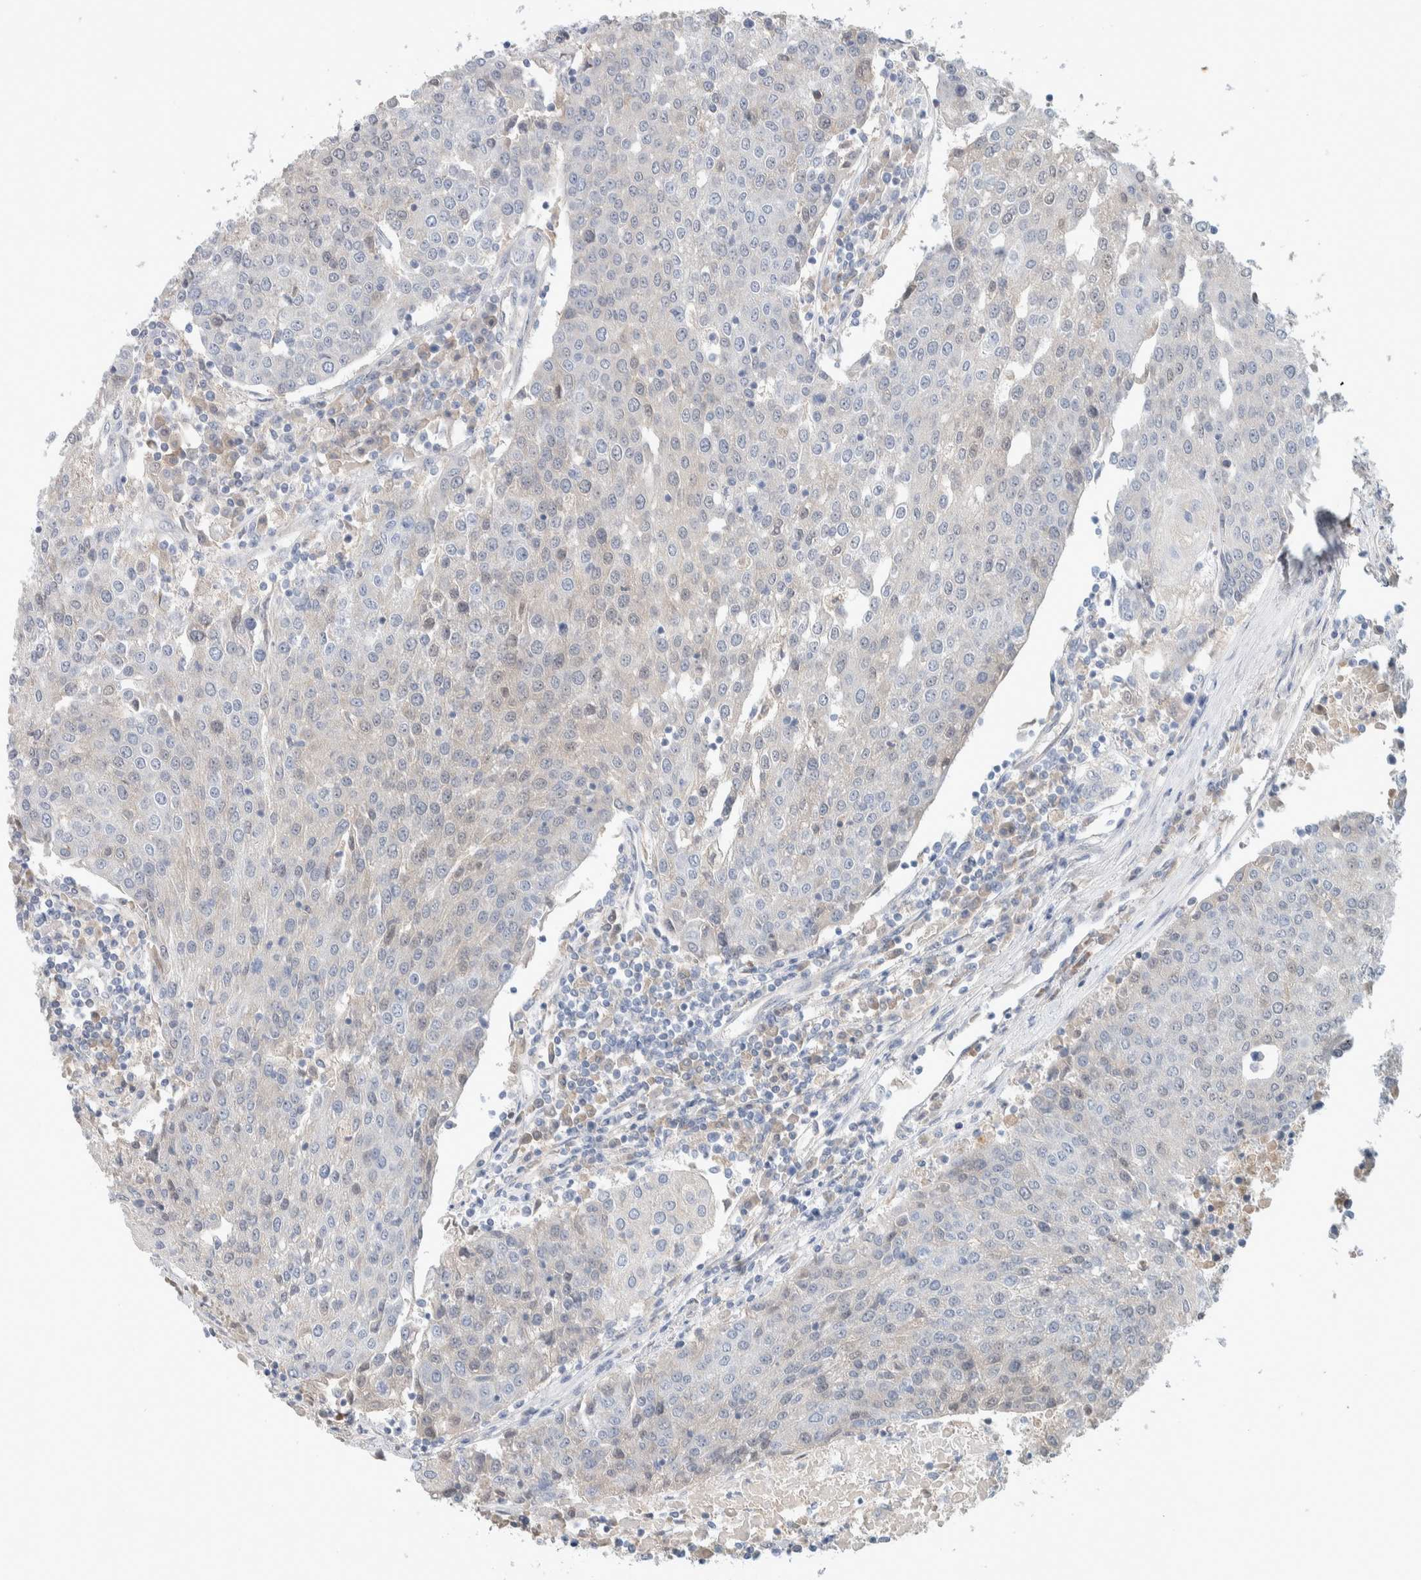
{"staining": {"intensity": "negative", "quantity": "none", "location": "none"}, "tissue": "urothelial cancer", "cell_type": "Tumor cells", "image_type": "cancer", "snomed": [{"axis": "morphology", "description": "Urothelial carcinoma, High grade"}, {"axis": "topography", "description": "Urinary bladder"}], "caption": "The micrograph displays no staining of tumor cells in urothelial cancer.", "gene": "DEPTOR", "patient": {"sex": "female", "age": 85}}